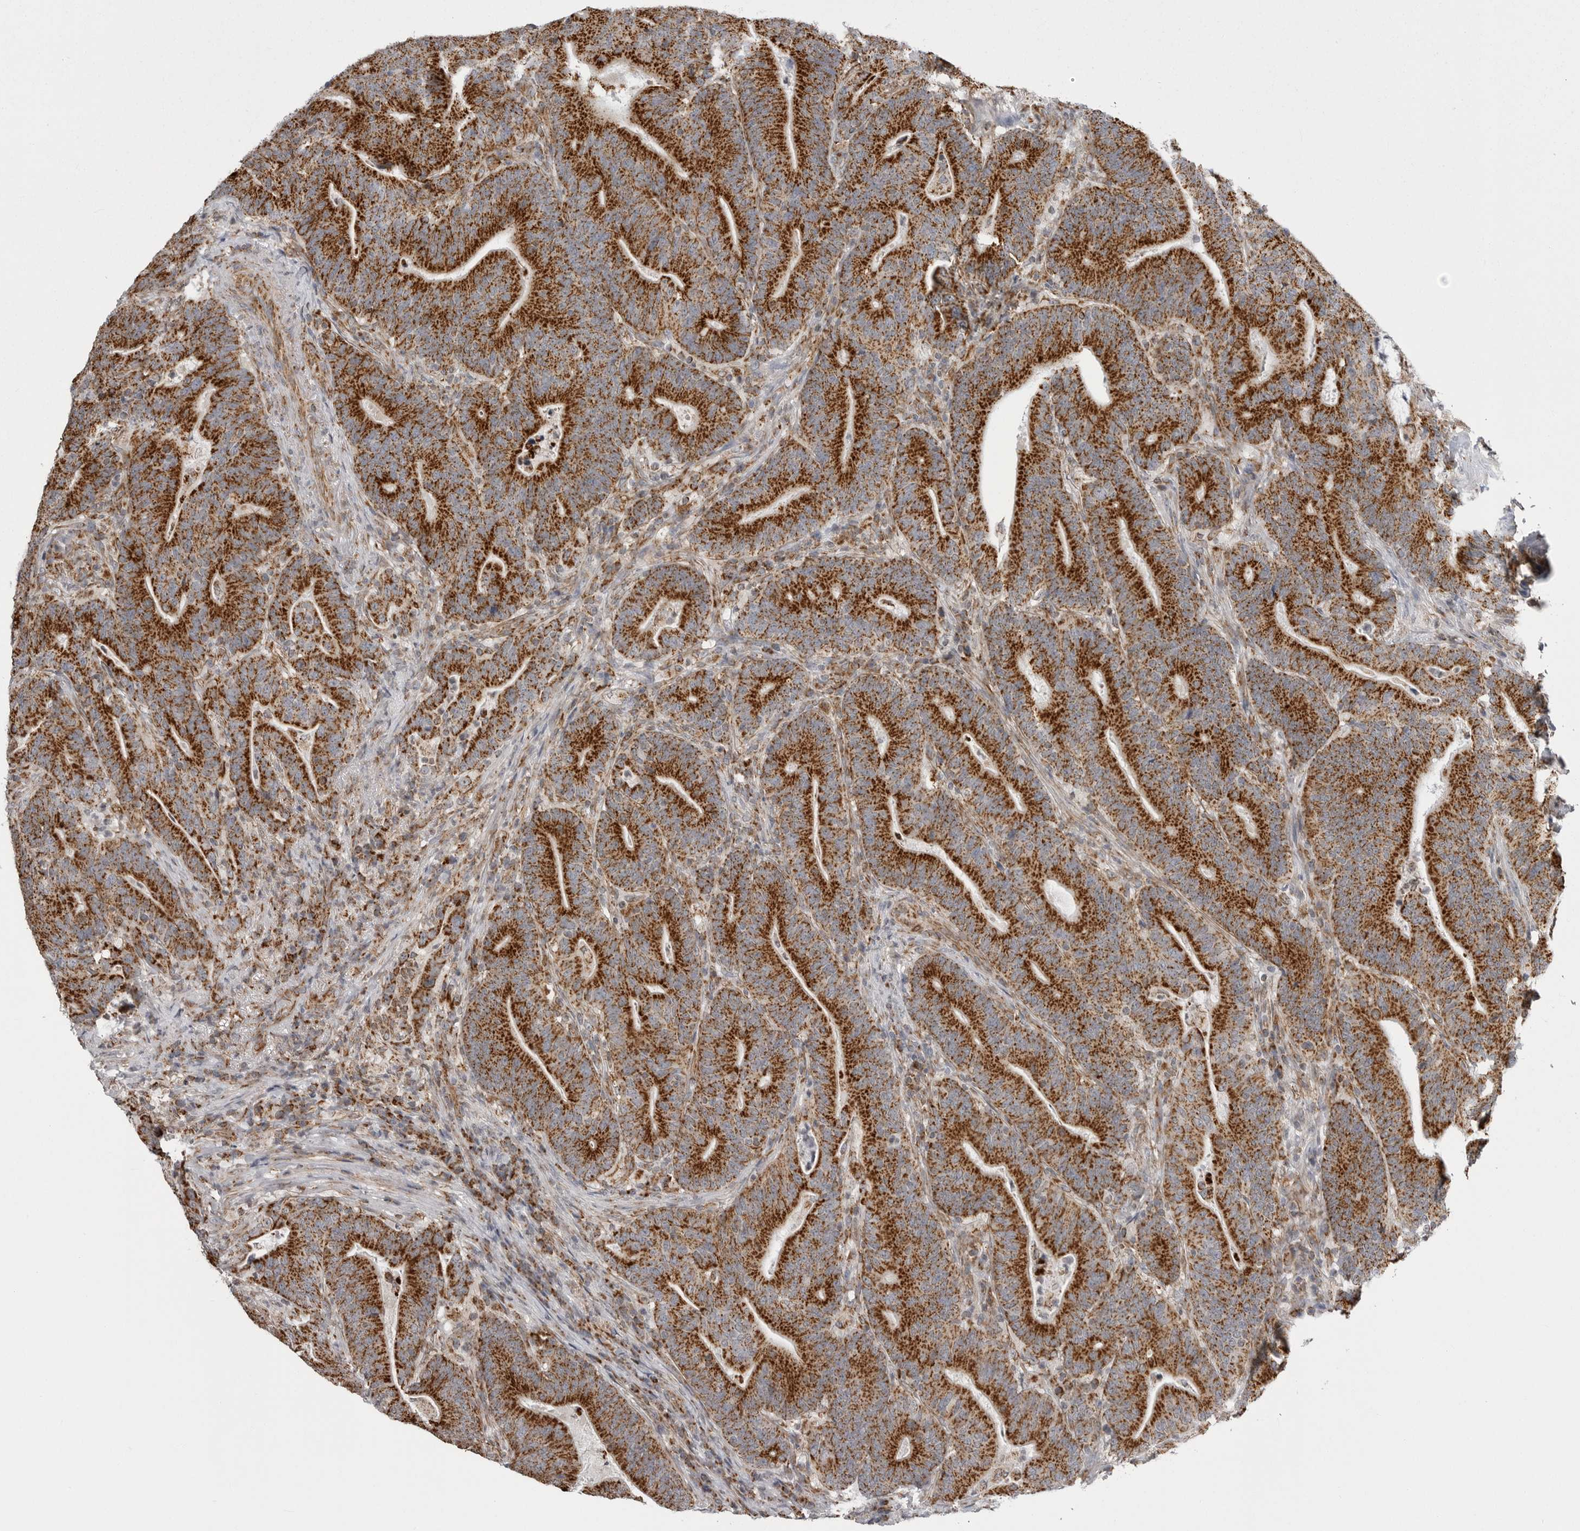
{"staining": {"intensity": "strong", "quantity": ">75%", "location": "cytoplasmic/membranous"}, "tissue": "colorectal cancer", "cell_type": "Tumor cells", "image_type": "cancer", "snomed": [{"axis": "morphology", "description": "Adenocarcinoma, NOS"}, {"axis": "topography", "description": "Colon"}], "caption": "Colorectal cancer (adenocarcinoma) tissue demonstrates strong cytoplasmic/membranous expression in approximately >75% of tumor cells, visualized by immunohistochemistry.", "gene": "FH", "patient": {"sex": "female", "age": 66}}